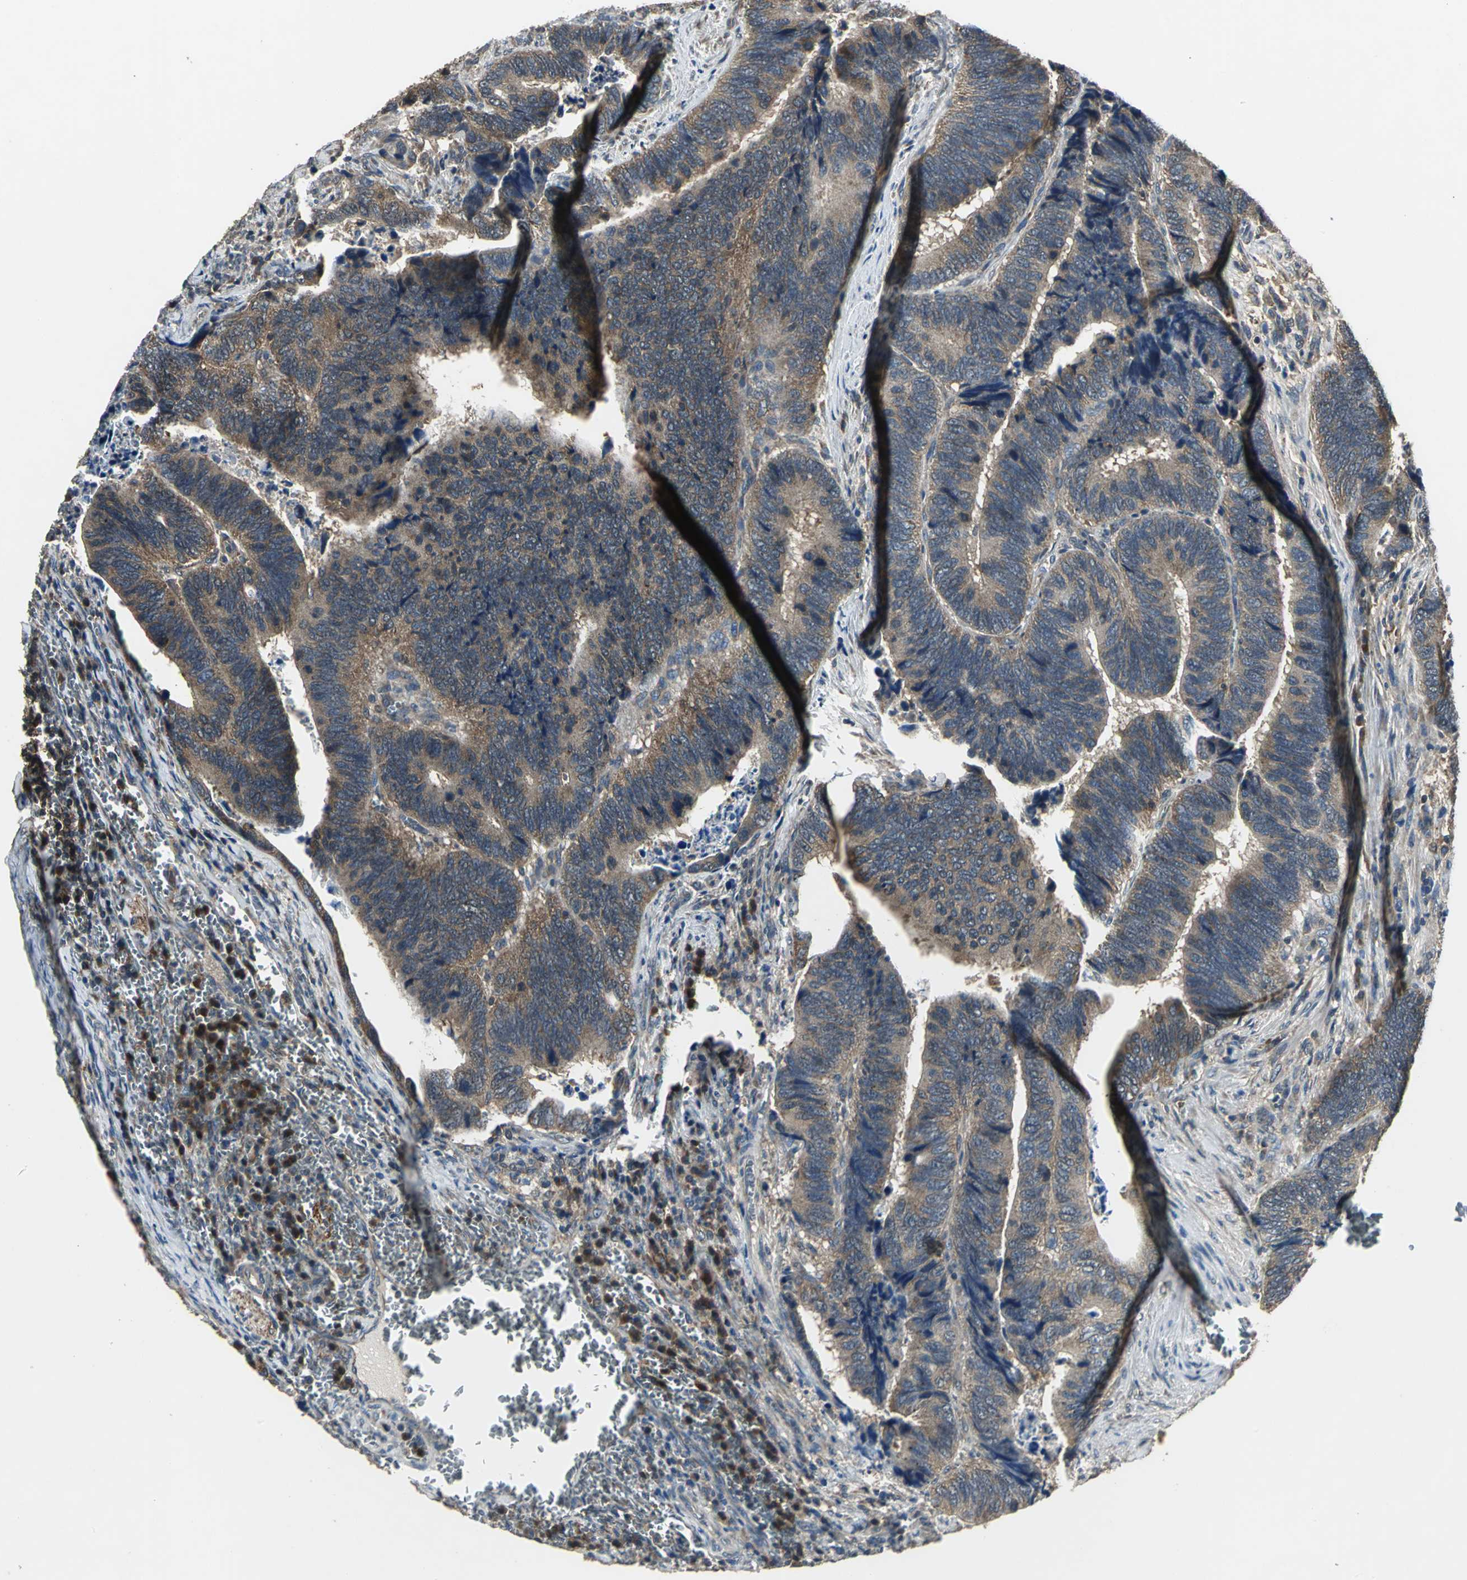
{"staining": {"intensity": "moderate", "quantity": ">75%", "location": "cytoplasmic/membranous"}, "tissue": "colorectal cancer", "cell_type": "Tumor cells", "image_type": "cancer", "snomed": [{"axis": "morphology", "description": "Adenocarcinoma, NOS"}, {"axis": "topography", "description": "Colon"}], "caption": "The image exhibits immunohistochemical staining of adenocarcinoma (colorectal). There is moderate cytoplasmic/membranous expression is appreciated in approximately >75% of tumor cells.", "gene": "IRF3", "patient": {"sex": "male", "age": 72}}